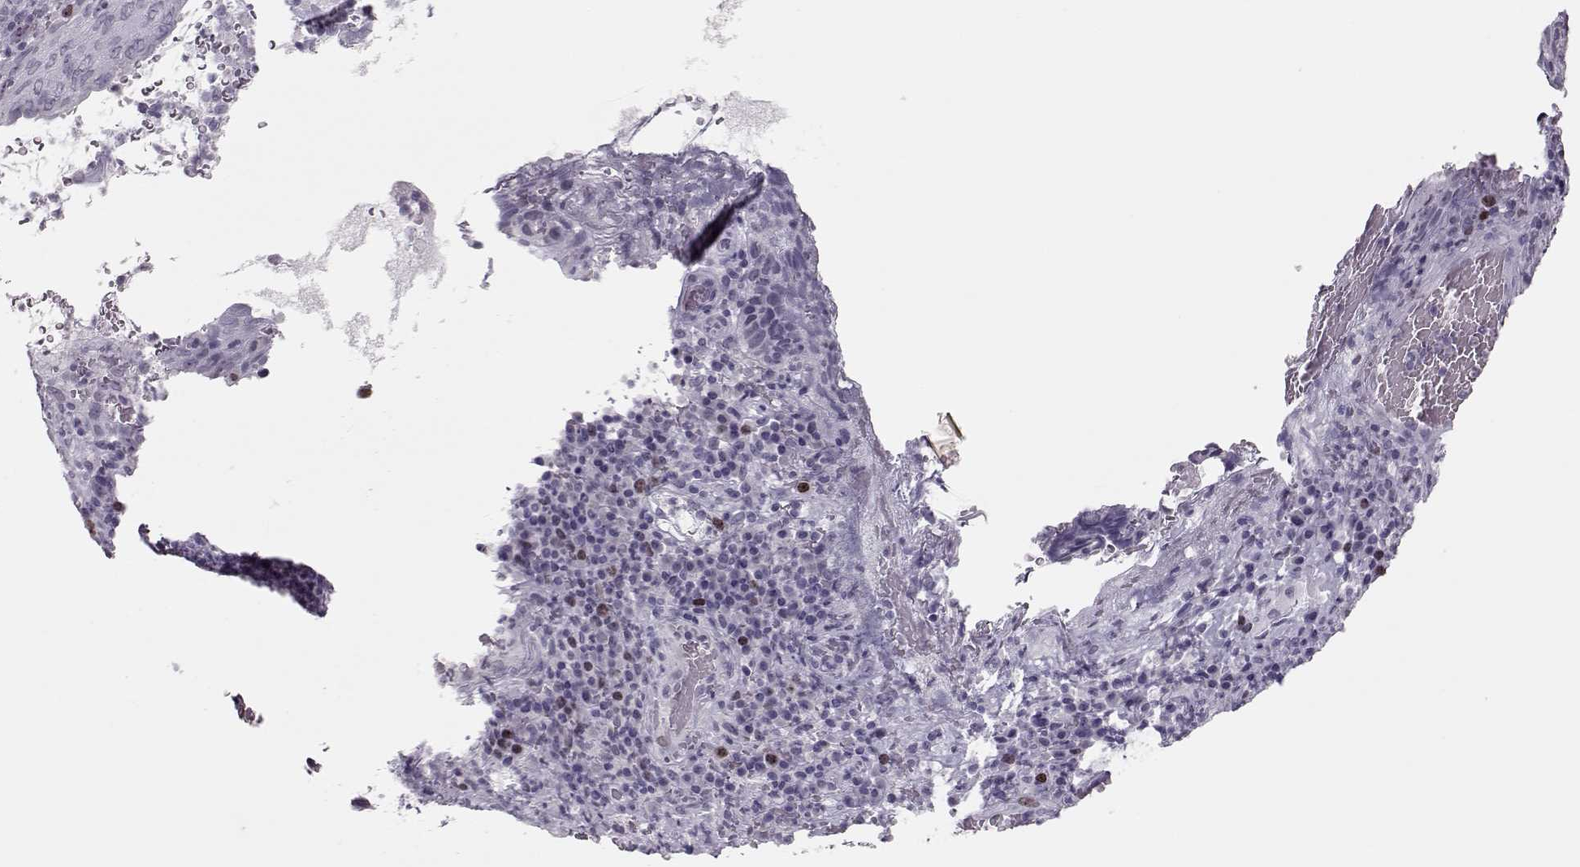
{"staining": {"intensity": "moderate", "quantity": "<25%", "location": "nuclear"}, "tissue": "skin cancer", "cell_type": "Tumor cells", "image_type": "cancer", "snomed": [{"axis": "morphology", "description": "Squamous cell carcinoma, NOS"}, {"axis": "topography", "description": "Skin"}, {"axis": "topography", "description": "Anal"}], "caption": "A brown stain highlights moderate nuclear expression of a protein in squamous cell carcinoma (skin) tumor cells.", "gene": "SGO1", "patient": {"sex": "female", "age": 51}}